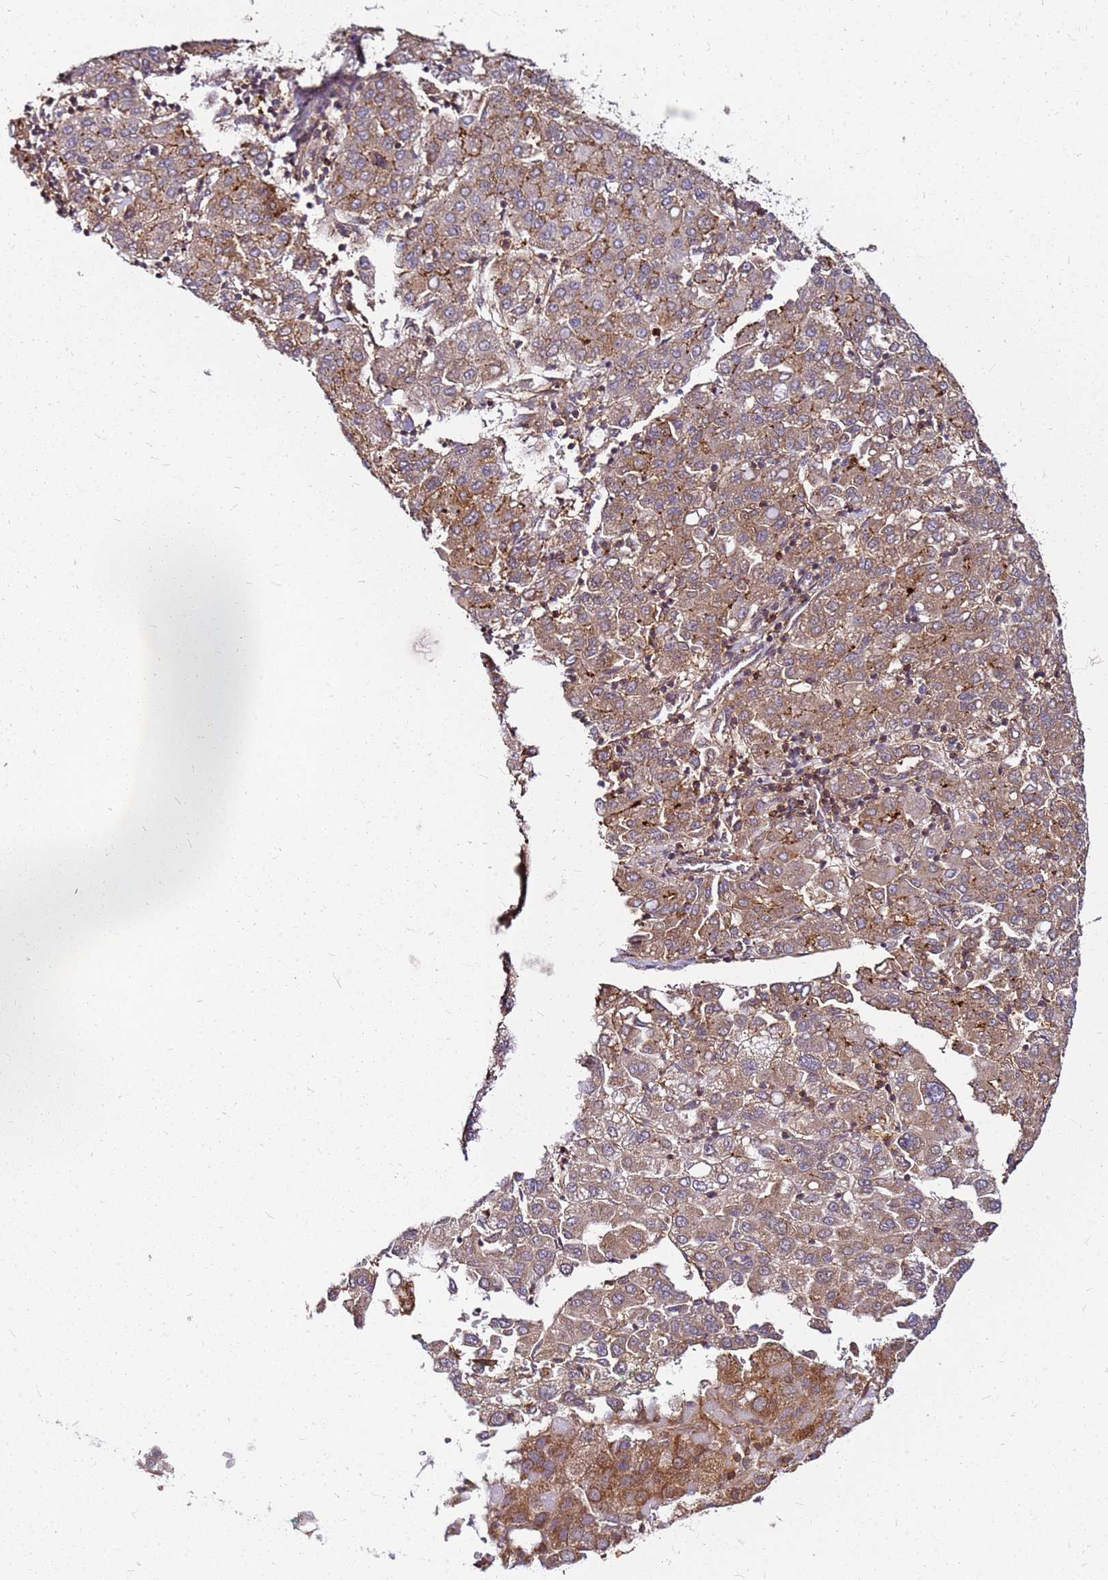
{"staining": {"intensity": "weak", "quantity": ">75%", "location": "cytoplasmic/membranous"}, "tissue": "liver cancer", "cell_type": "Tumor cells", "image_type": "cancer", "snomed": [{"axis": "morphology", "description": "Carcinoma, Hepatocellular, NOS"}, {"axis": "topography", "description": "Liver"}], "caption": "Protein staining reveals weak cytoplasmic/membranous positivity in approximately >75% of tumor cells in liver cancer.", "gene": "PIH1D1", "patient": {"sex": "male", "age": 65}}